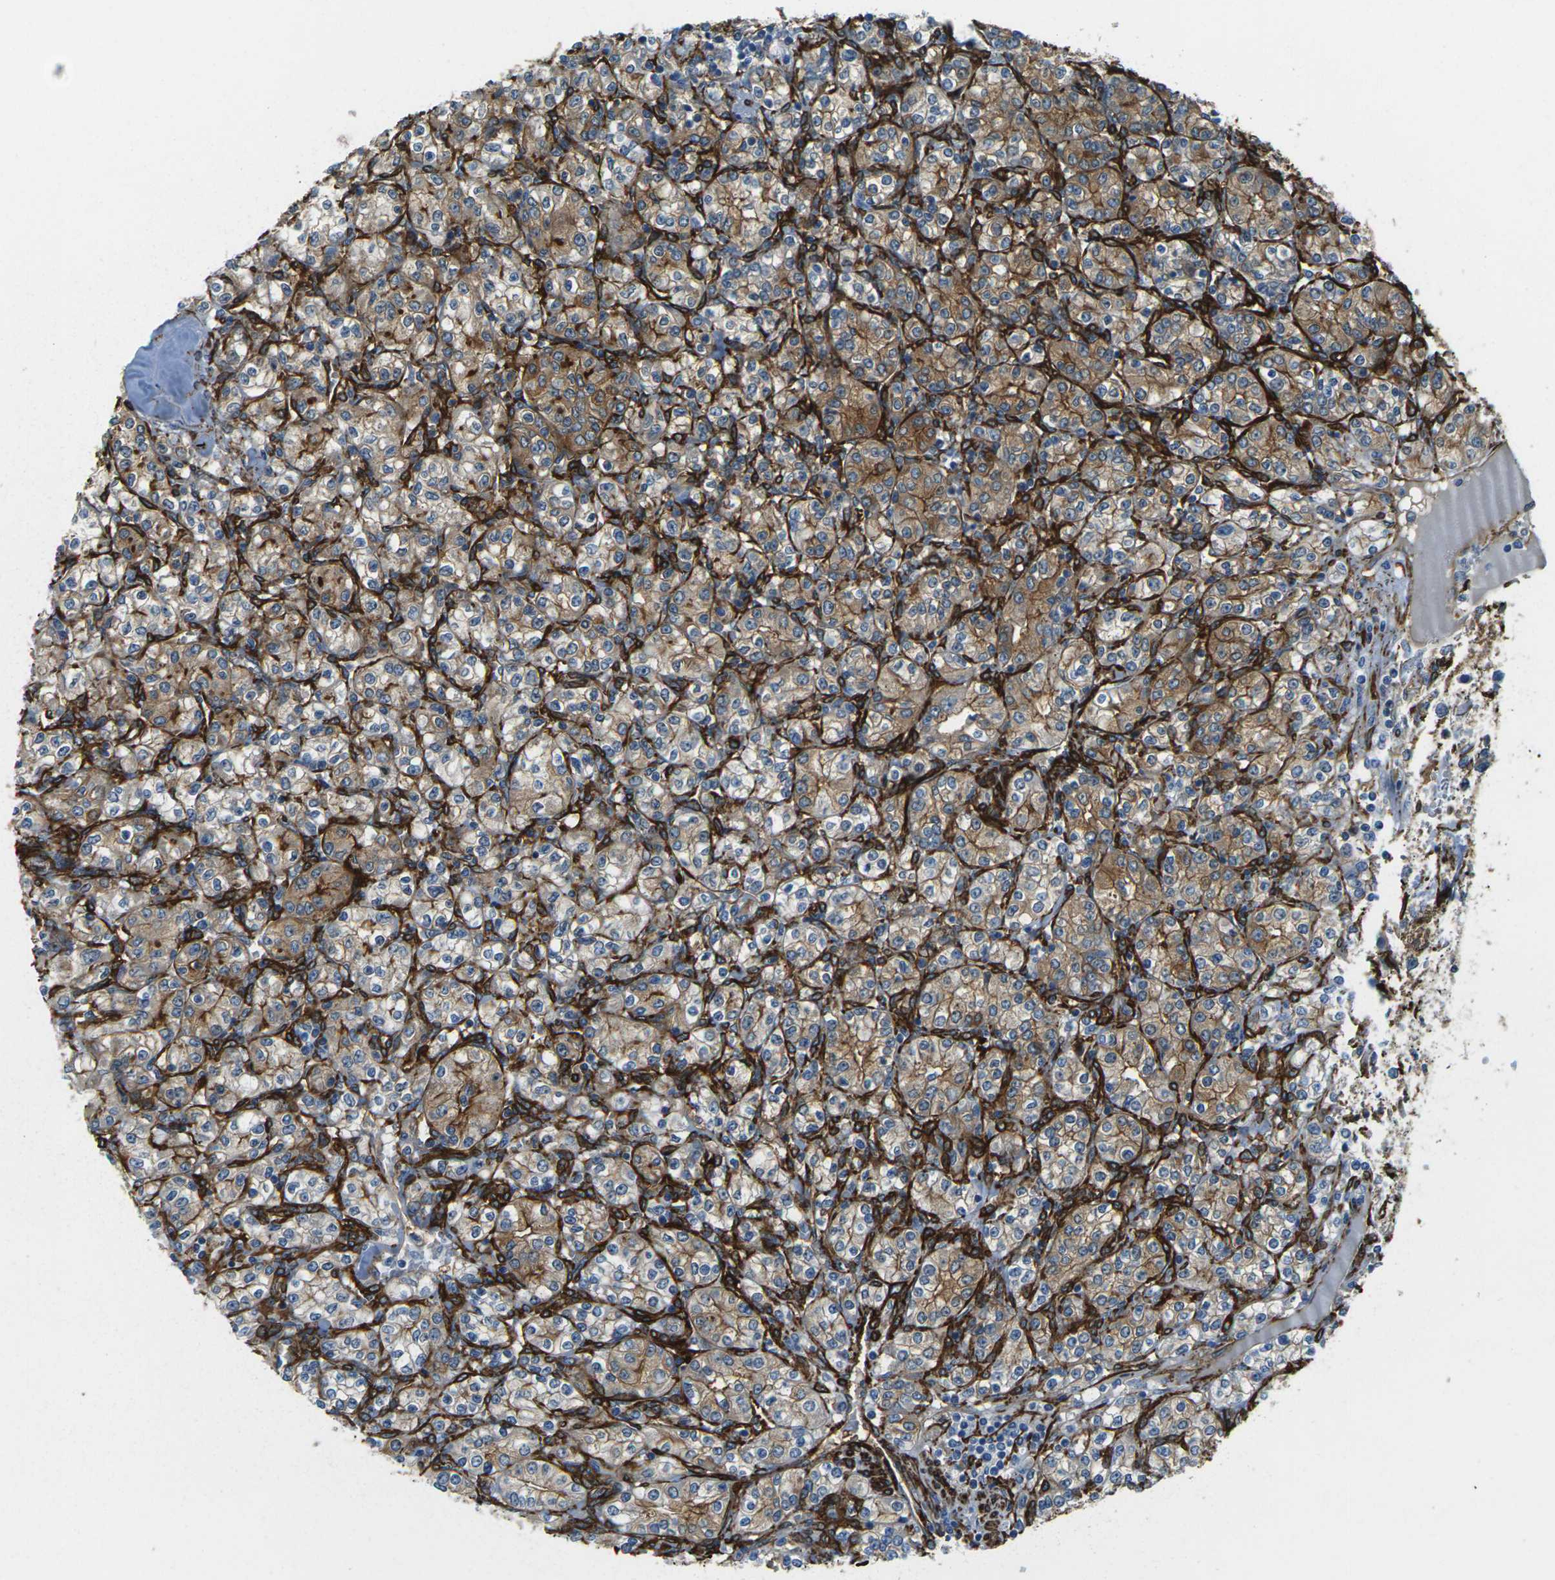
{"staining": {"intensity": "moderate", "quantity": "25%-75%", "location": "cytoplasmic/membranous"}, "tissue": "renal cancer", "cell_type": "Tumor cells", "image_type": "cancer", "snomed": [{"axis": "morphology", "description": "Adenocarcinoma, NOS"}, {"axis": "topography", "description": "Kidney"}], "caption": "Renal cancer (adenocarcinoma) stained for a protein (brown) displays moderate cytoplasmic/membranous positive staining in about 25%-75% of tumor cells.", "gene": "GRAMD1C", "patient": {"sex": "male", "age": 77}}